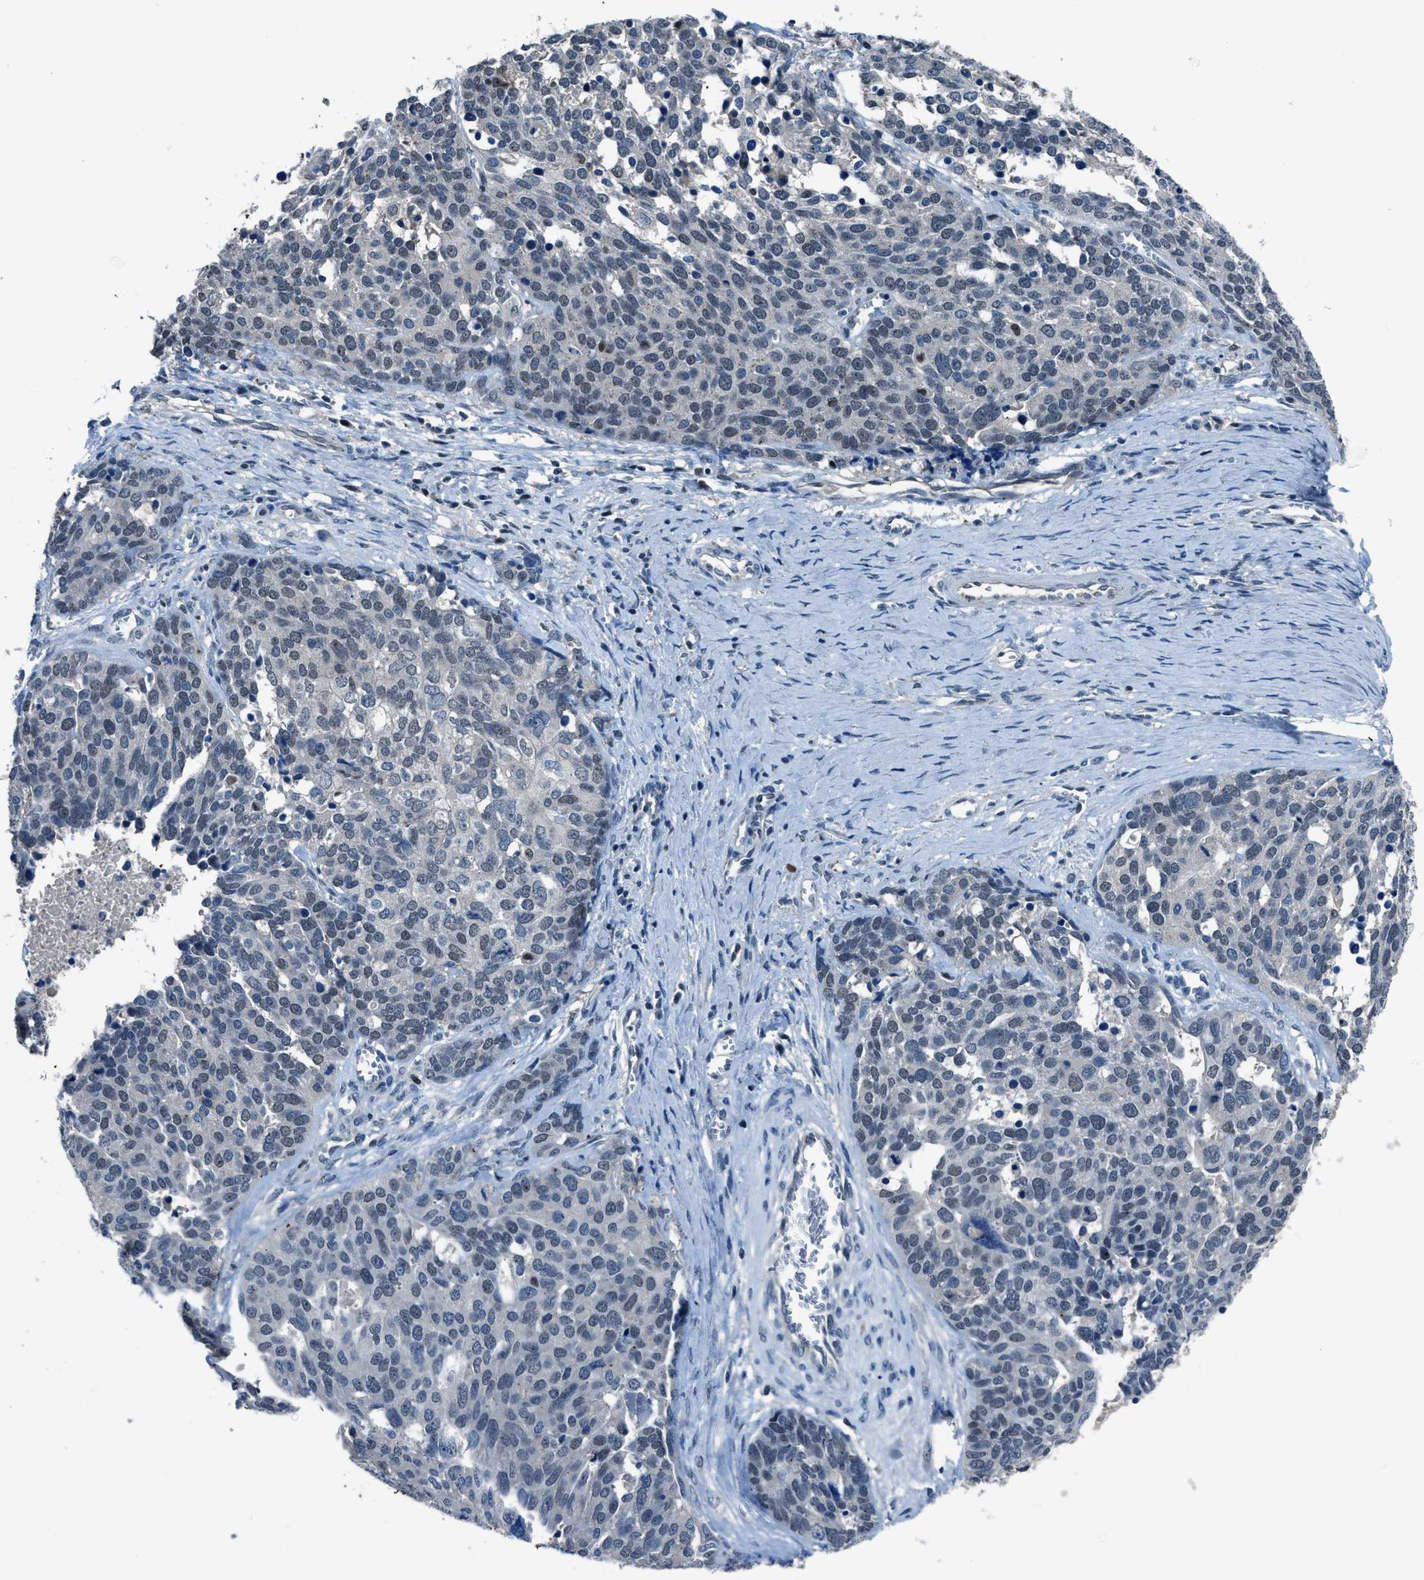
{"staining": {"intensity": "weak", "quantity": "<25%", "location": "nuclear"}, "tissue": "ovarian cancer", "cell_type": "Tumor cells", "image_type": "cancer", "snomed": [{"axis": "morphology", "description": "Cystadenocarcinoma, serous, NOS"}, {"axis": "topography", "description": "Ovary"}], "caption": "High power microscopy micrograph of an IHC micrograph of ovarian cancer (serous cystadenocarcinoma), revealing no significant staining in tumor cells. The staining was performed using DAB (3,3'-diaminobenzidine) to visualize the protein expression in brown, while the nuclei were stained in blue with hematoxylin (Magnification: 20x).", "gene": "DUSP19", "patient": {"sex": "female", "age": 44}}